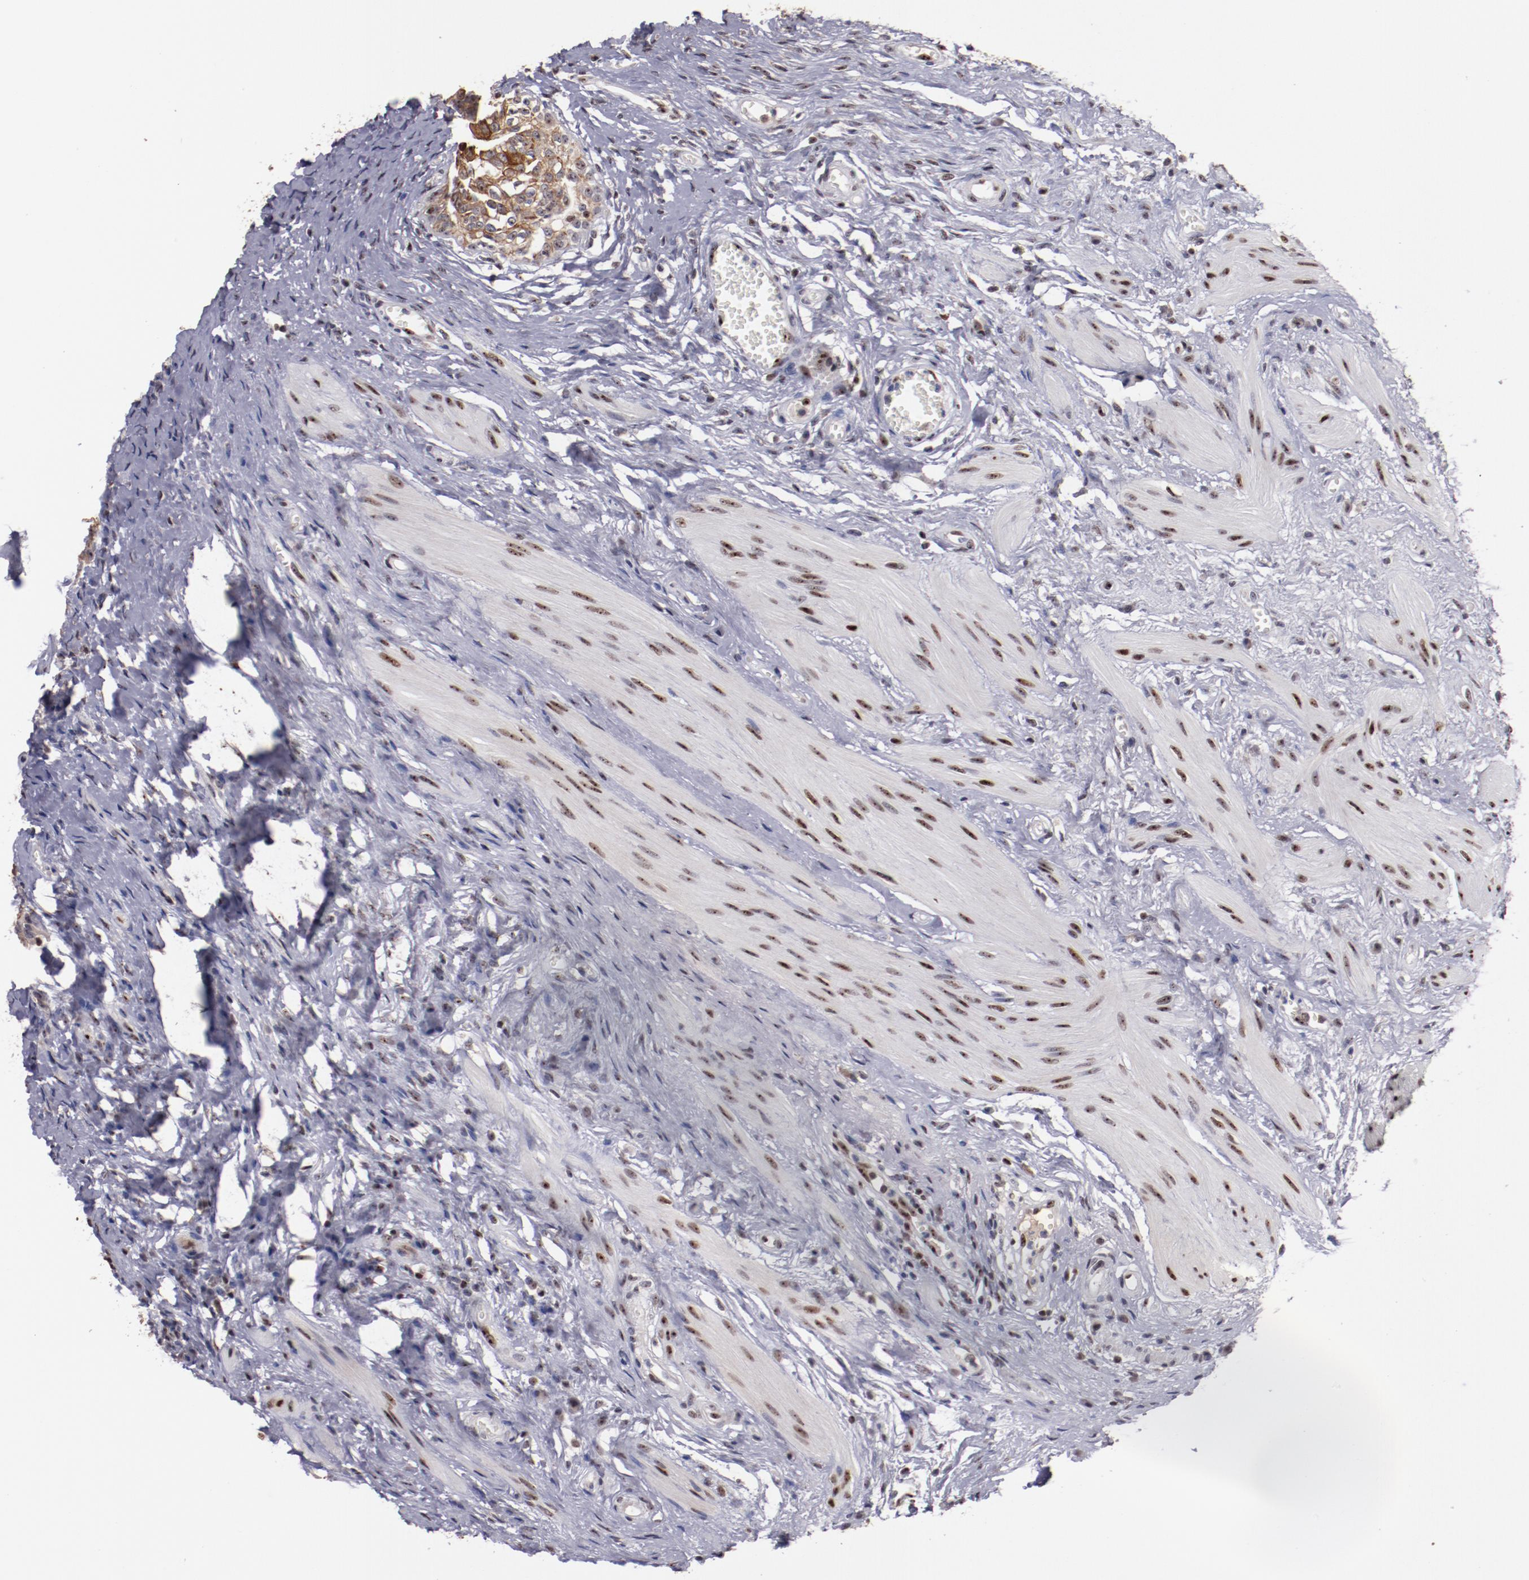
{"staining": {"intensity": "moderate", "quantity": "25%-75%", "location": "cytoplasmic/membranous,nuclear"}, "tissue": "urinary bladder", "cell_type": "Urothelial cells", "image_type": "normal", "snomed": [{"axis": "morphology", "description": "Normal tissue, NOS"}, {"axis": "topography", "description": "Urinary bladder"}], "caption": "An image of urinary bladder stained for a protein displays moderate cytoplasmic/membranous,nuclear brown staining in urothelial cells.", "gene": "DDX24", "patient": {"sex": "female", "age": 55}}